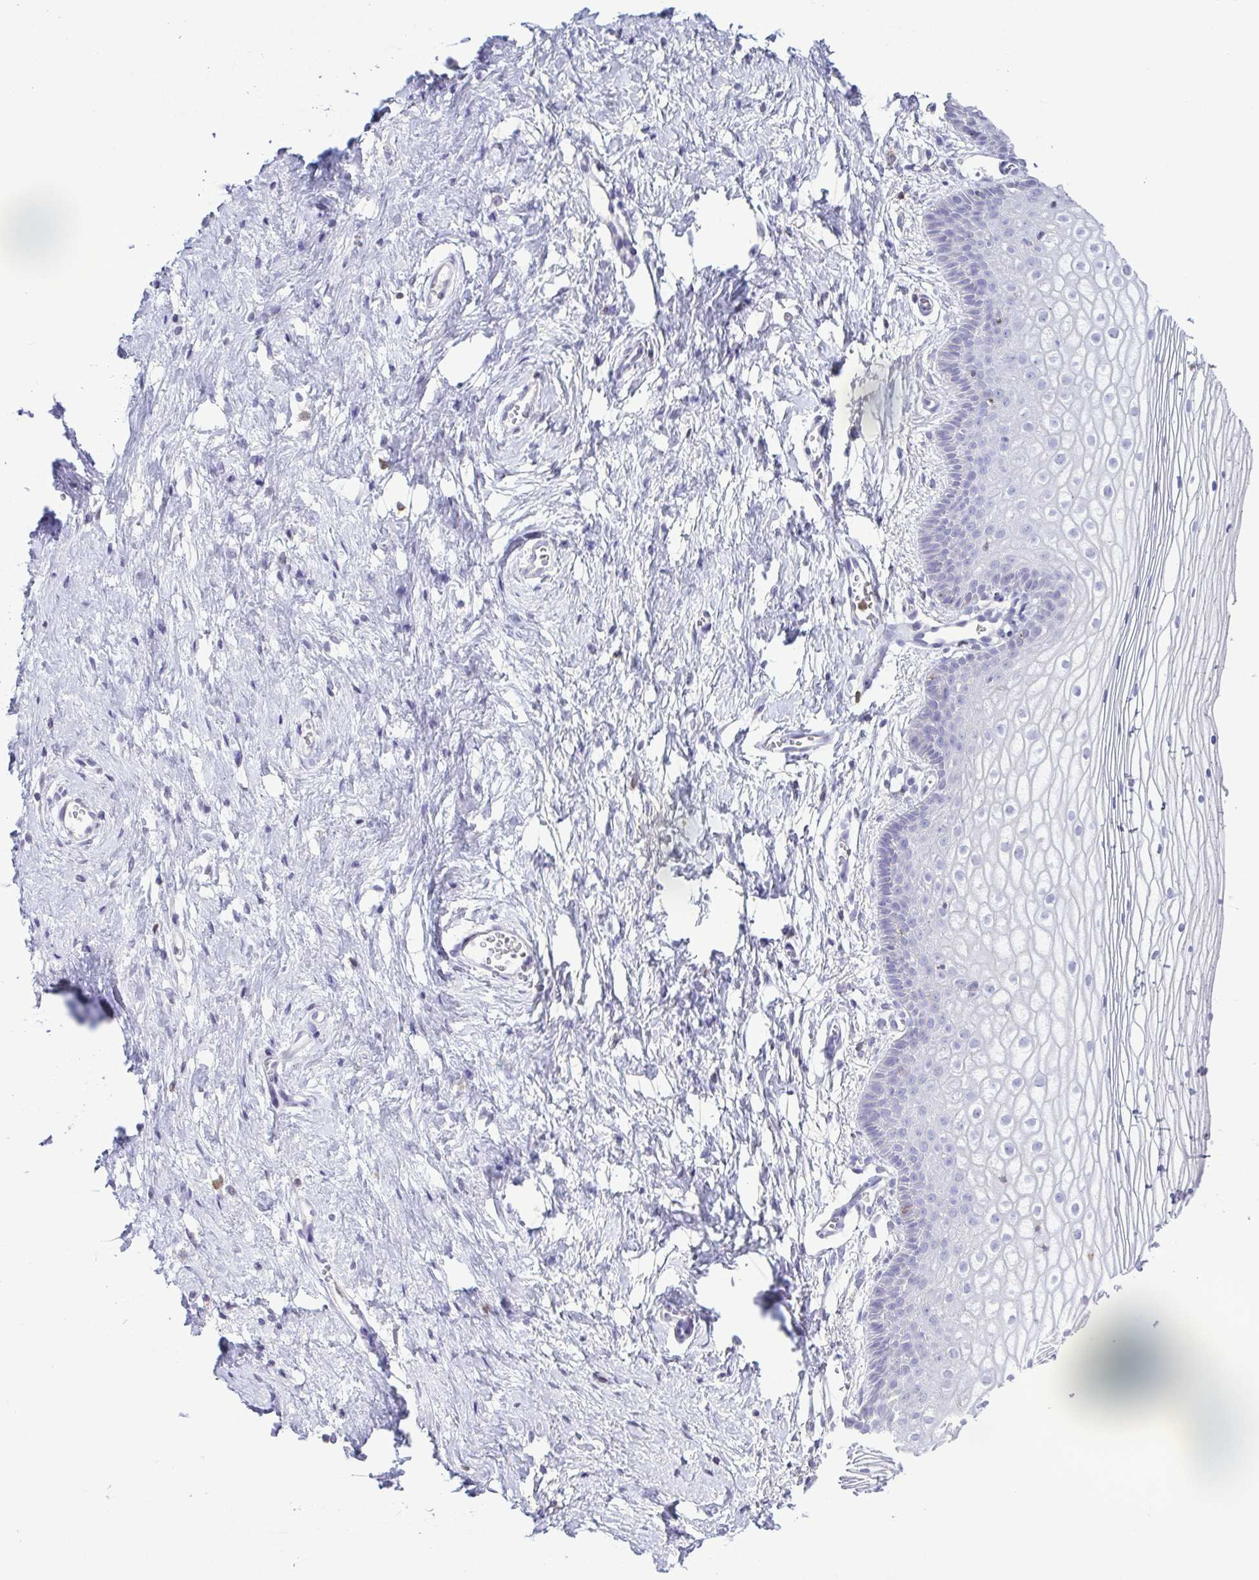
{"staining": {"intensity": "negative", "quantity": "none", "location": "none"}, "tissue": "vagina", "cell_type": "Squamous epithelial cells", "image_type": "normal", "snomed": [{"axis": "morphology", "description": "Normal tissue, NOS"}, {"axis": "topography", "description": "Vagina"}], "caption": "The IHC histopathology image has no significant positivity in squamous epithelial cells of vagina. (Stains: DAB (3,3'-diaminobenzidine) immunohistochemistry (IHC) with hematoxylin counter stain, Microscopy: brightfield microscopy at high magnification).", "gene": "PGLYRP1", "patient": {"sex": "female", "age": 56}}